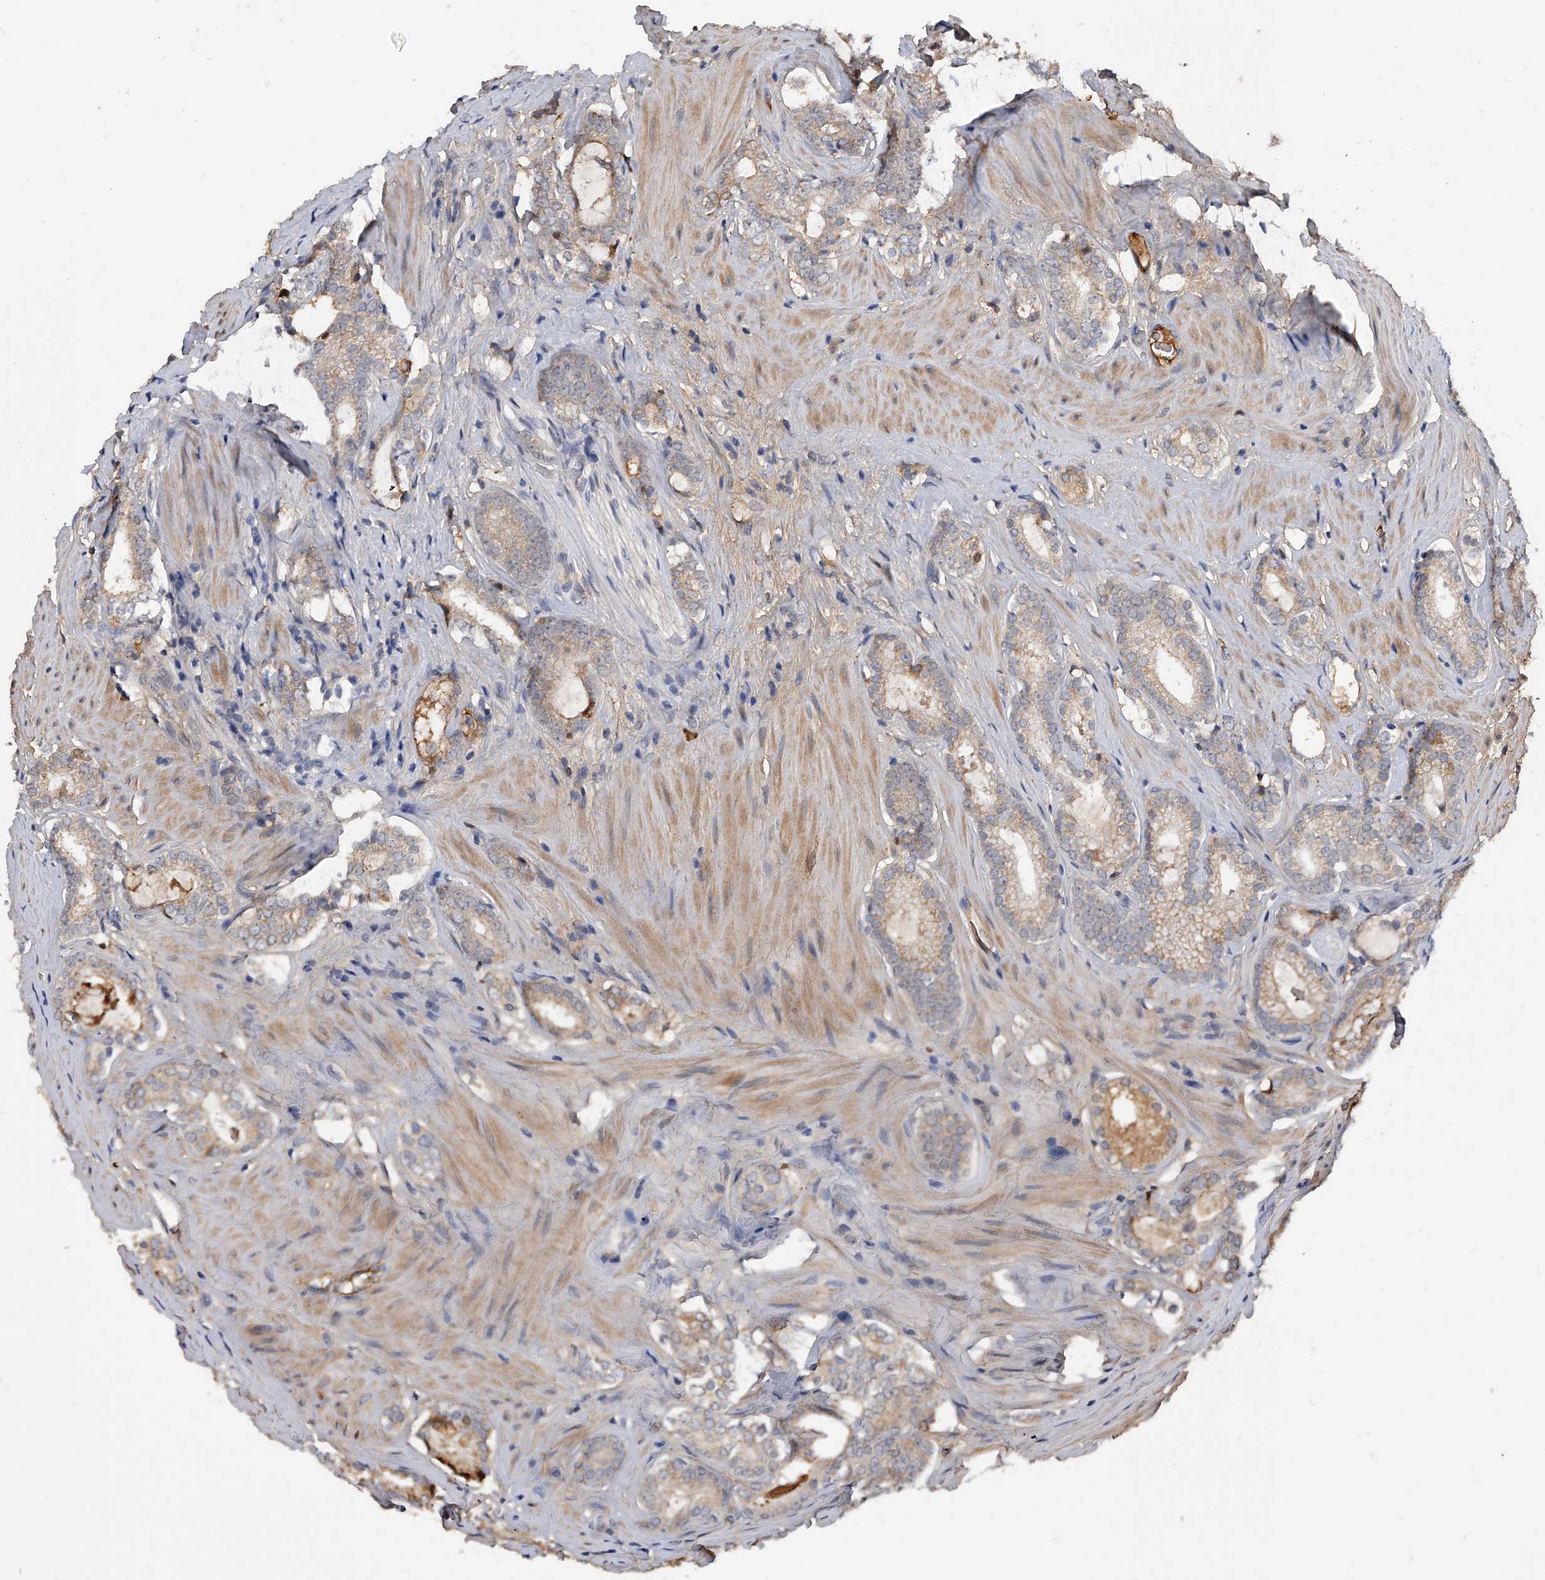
{"staining": {"intensity": "moderate", "quantity": "<25%", "location": "cytoplasmic/membranous"}, "tissue": "prostate cancer", "cell_type": "Tumor cells", "image_type": "cancer", "snomed": [{"axis": "morphology", "description": "Adenocarcinoma, High grade"}, {"axis": "topography", "description": "Prostate"}], "caption": "A low amount of moderate cytoplasmic/membranous positivity is seen in approximately <25% of tumor cells in prostate adenocarcinoma (high-grade) tissue.", "gene": "ZNF25", "patient": {"sex": "male", "age": 63}}